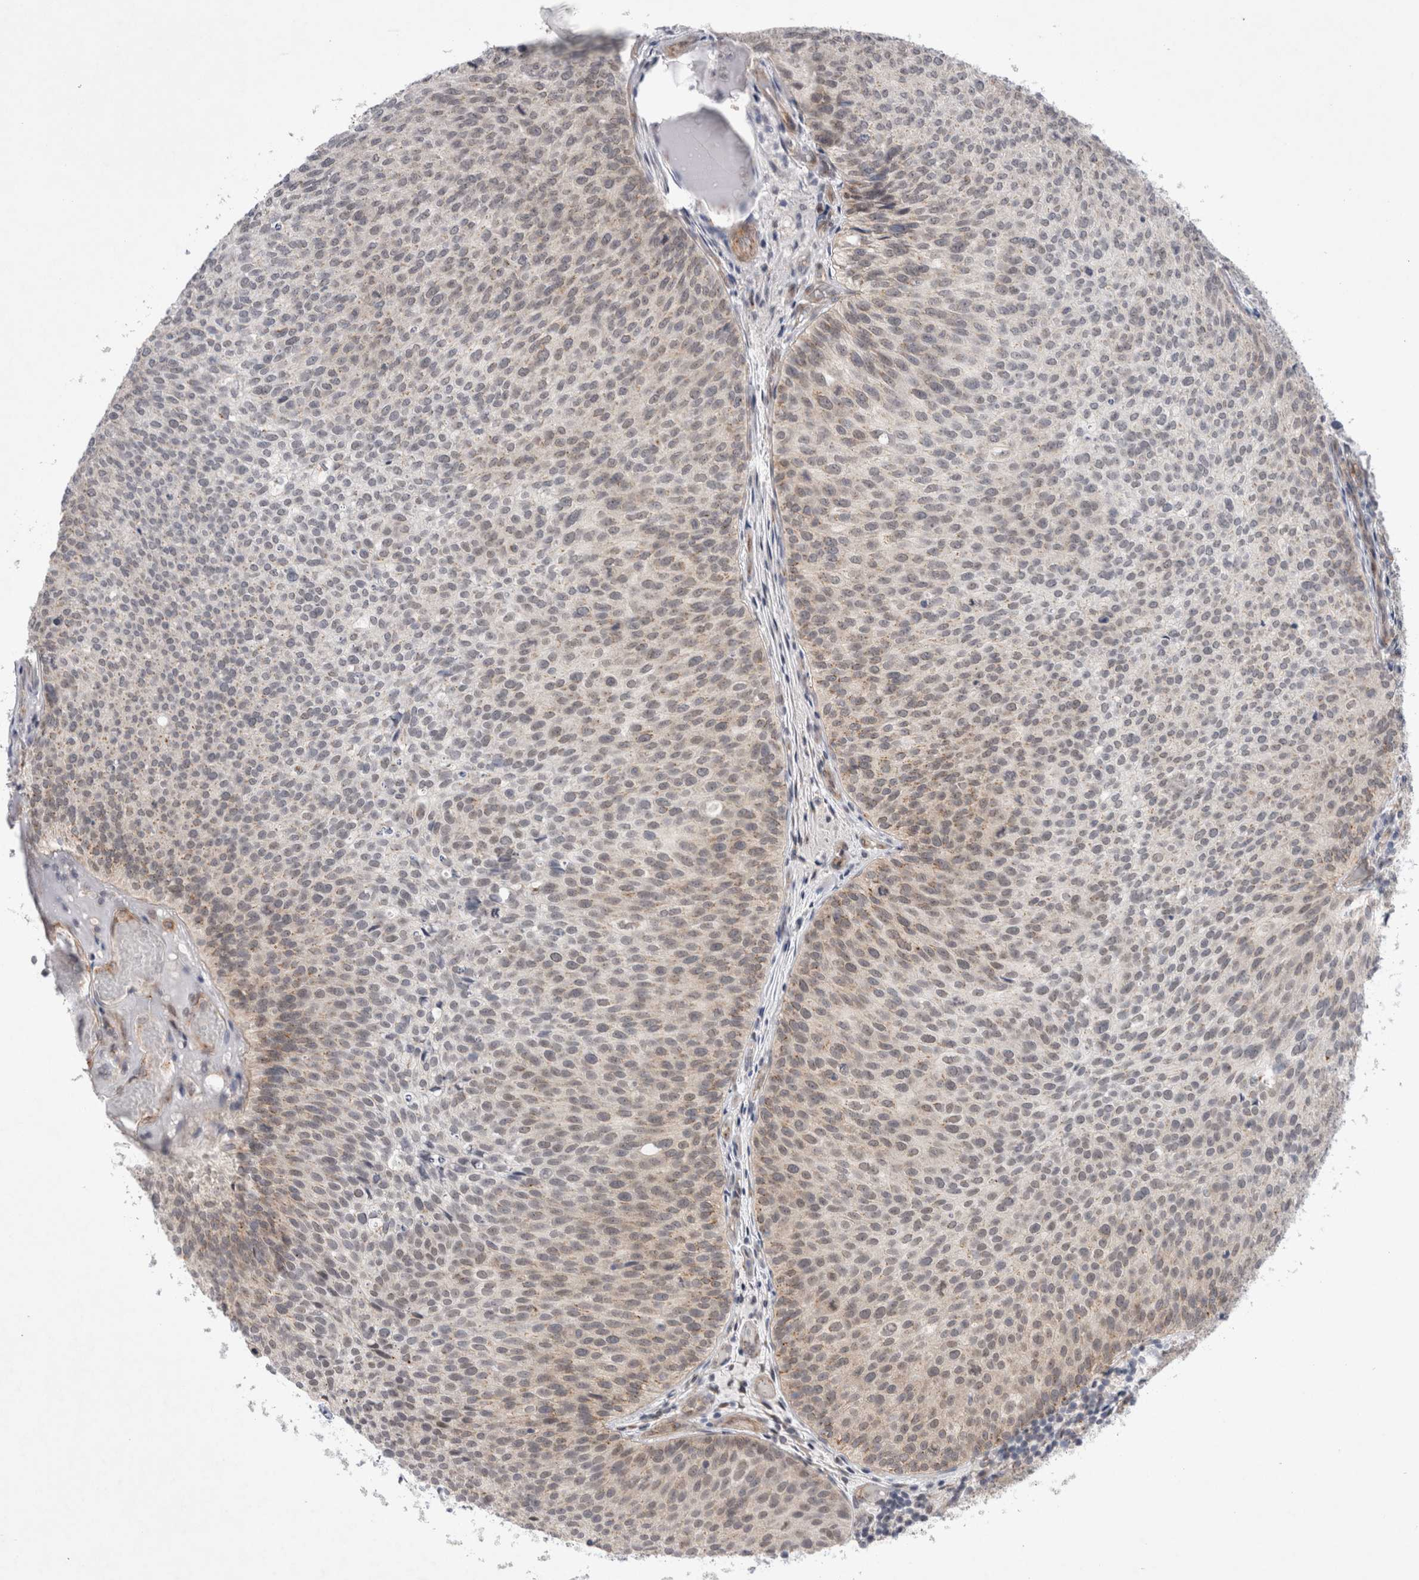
{"staining": {"intensity": "weak", "quantity": "<25%", "location": "cytoplasmic/membranous"}, "tissue": "urothelial cancer", "cell_type": "Tumor cells", "image_type": "cancer", "snomed": [{"axis": "morphology", "description": "Urothelial carcinoma, Low grade"}, {"axis": "topography", "description": "Urinary bladder"}], "caption": "Immunohistochemical staining of human urothelial cancer reveals no significant expression in tumor cells. (Immunohistochemistry (ihc), brightfield microscopy, high magnification).", "gene": "BICD2", "patient": {"sex": "male", "age": 86}}